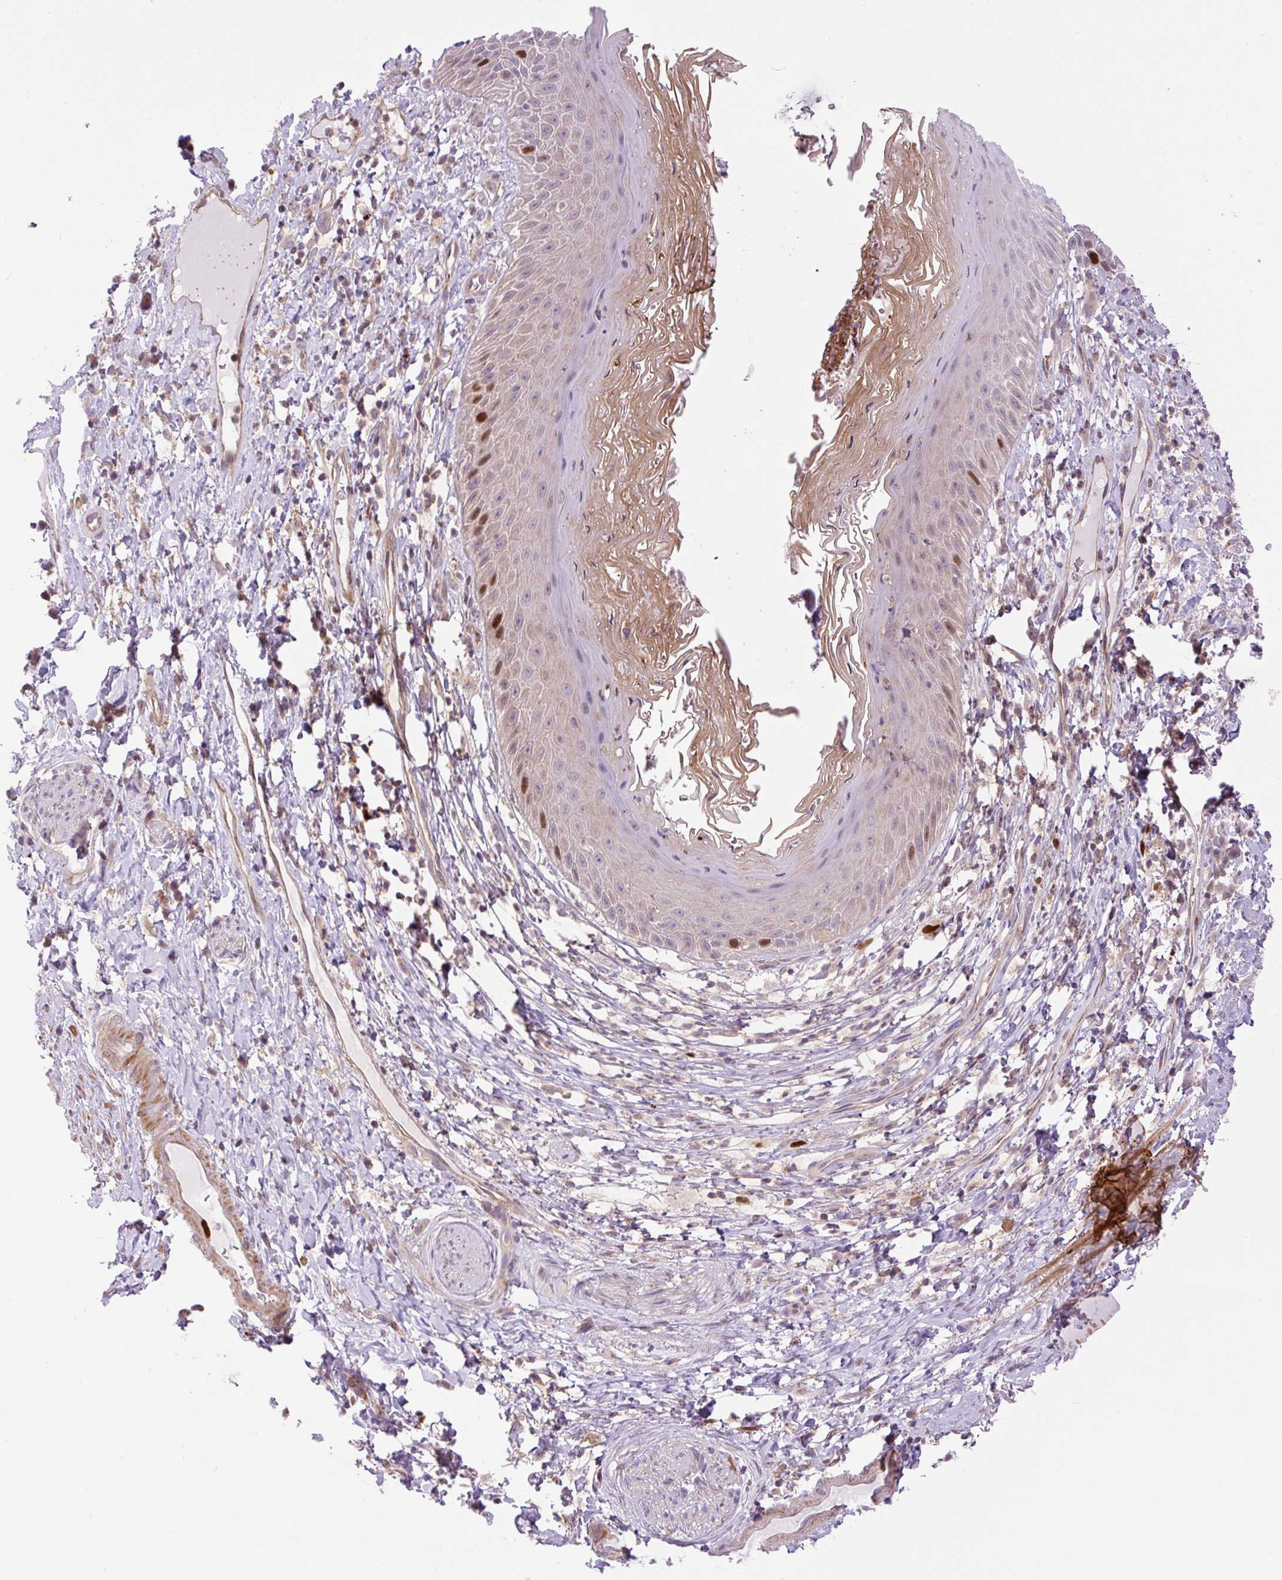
{"staining": {"intensity": "strong", "quantity": "<25%", "location": "nuclear"}, "tissue": "skin", "cell_type": "Epidermal cells", "image_type": "normal", "snomed": [{"axis": "morphology", "description": "Normal tissue, NOS"}, {"axis": "topography", "description": "Anal"}], "caption": "DAB (3,3'-diaminobenzidine) immunohistochemical staining of unremarkable skin displays strong nuclear protein positivity in approximately <25% of epidermal cells.", "gene": "KIFC1", "patient": {"sex": "male", "age": 78}}